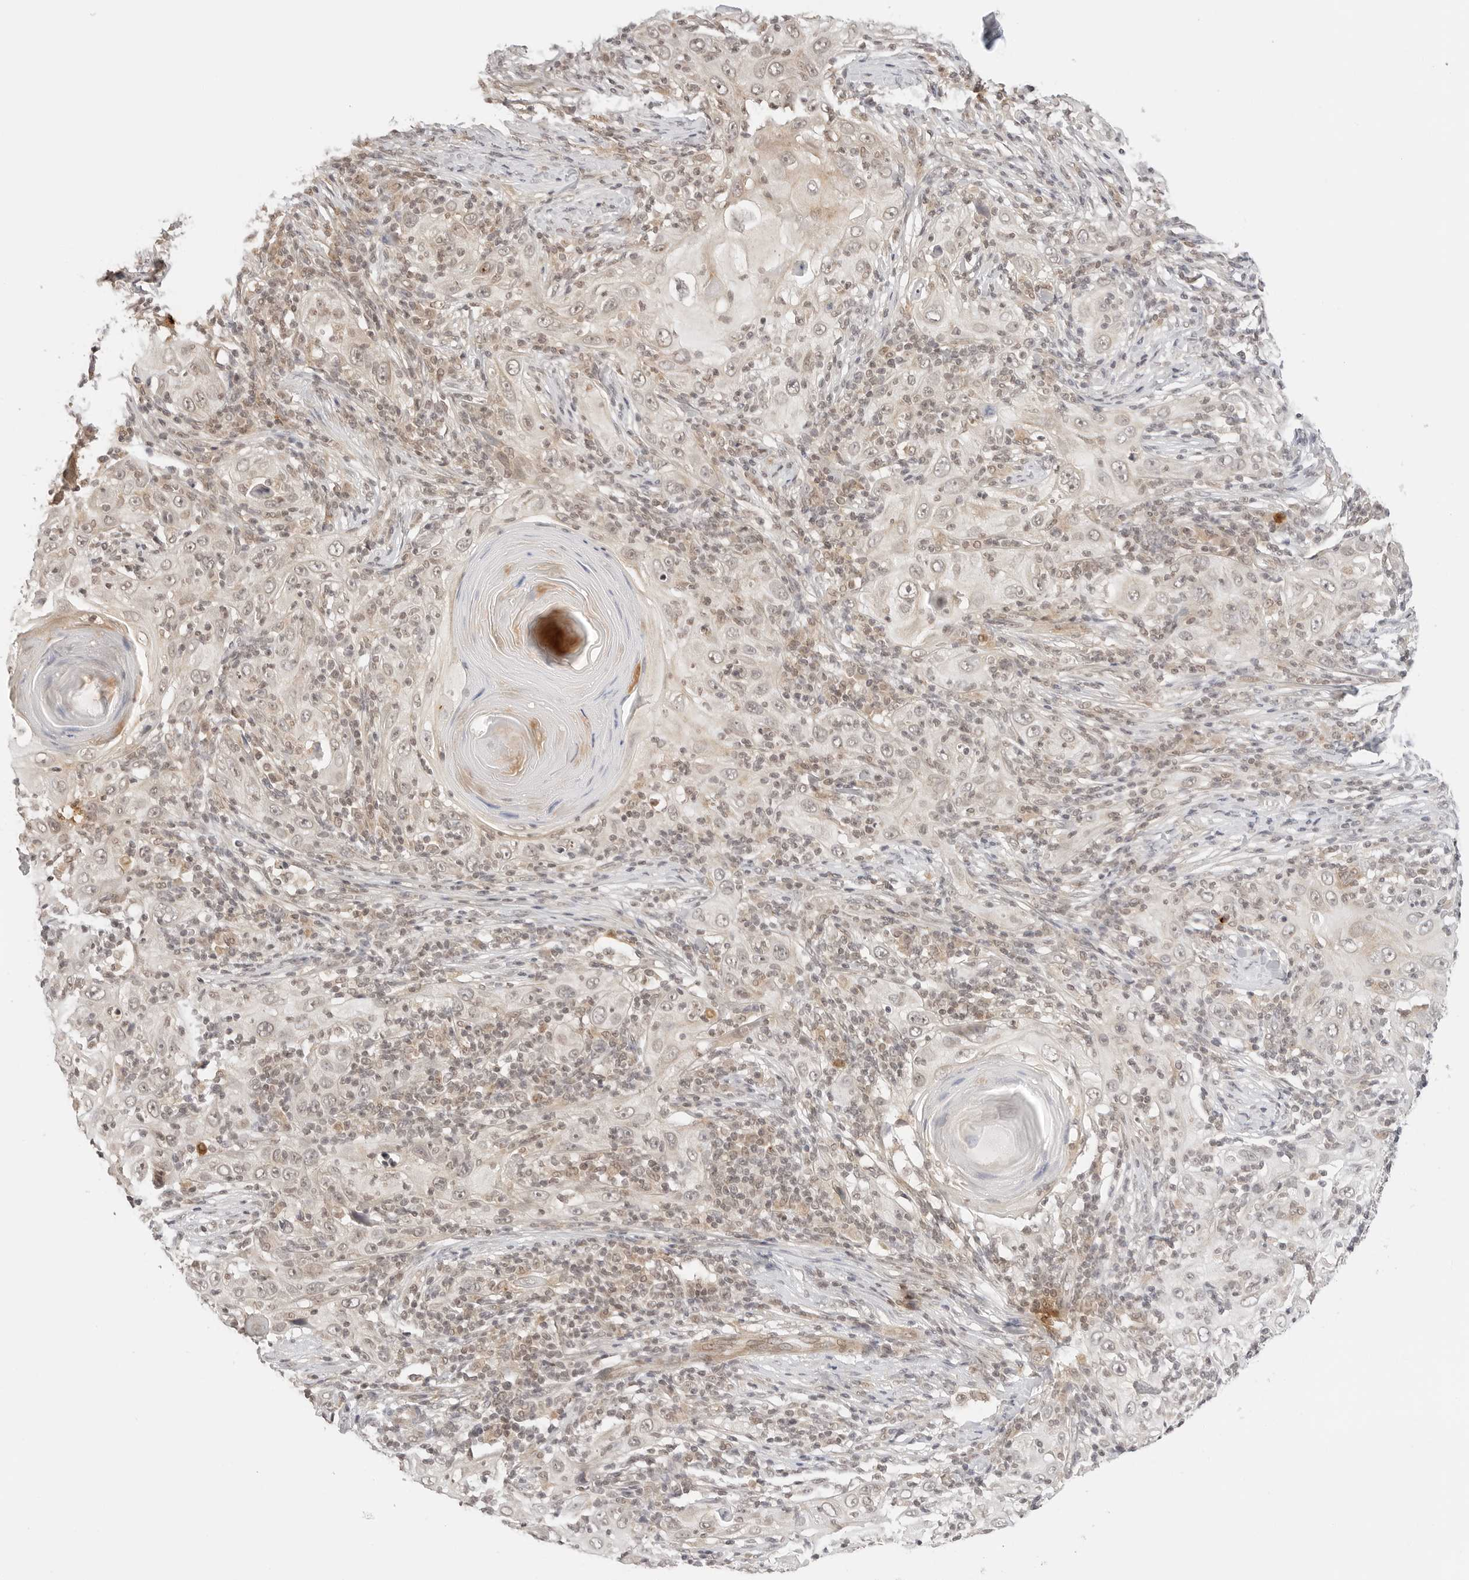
{"staining": {"intensity": "negative", "quantity": "none", "location": "none"}, "tissue": "skin cancer", "cell_type": "Tumor cells", "image_type": "cancer", "snomed": [{"axis": "morphology", "description": "Squamous cell carcinoma, NOS"}, {"axis": "topography", "description": "Skin"}], "caption": "The immunohistochemistry photomicrograph has no significant staining in tumor cells of skin squamous cell carcinoma tissue.", "gene": "GPR34", "patient": {"sex": "female", "age": 88}}